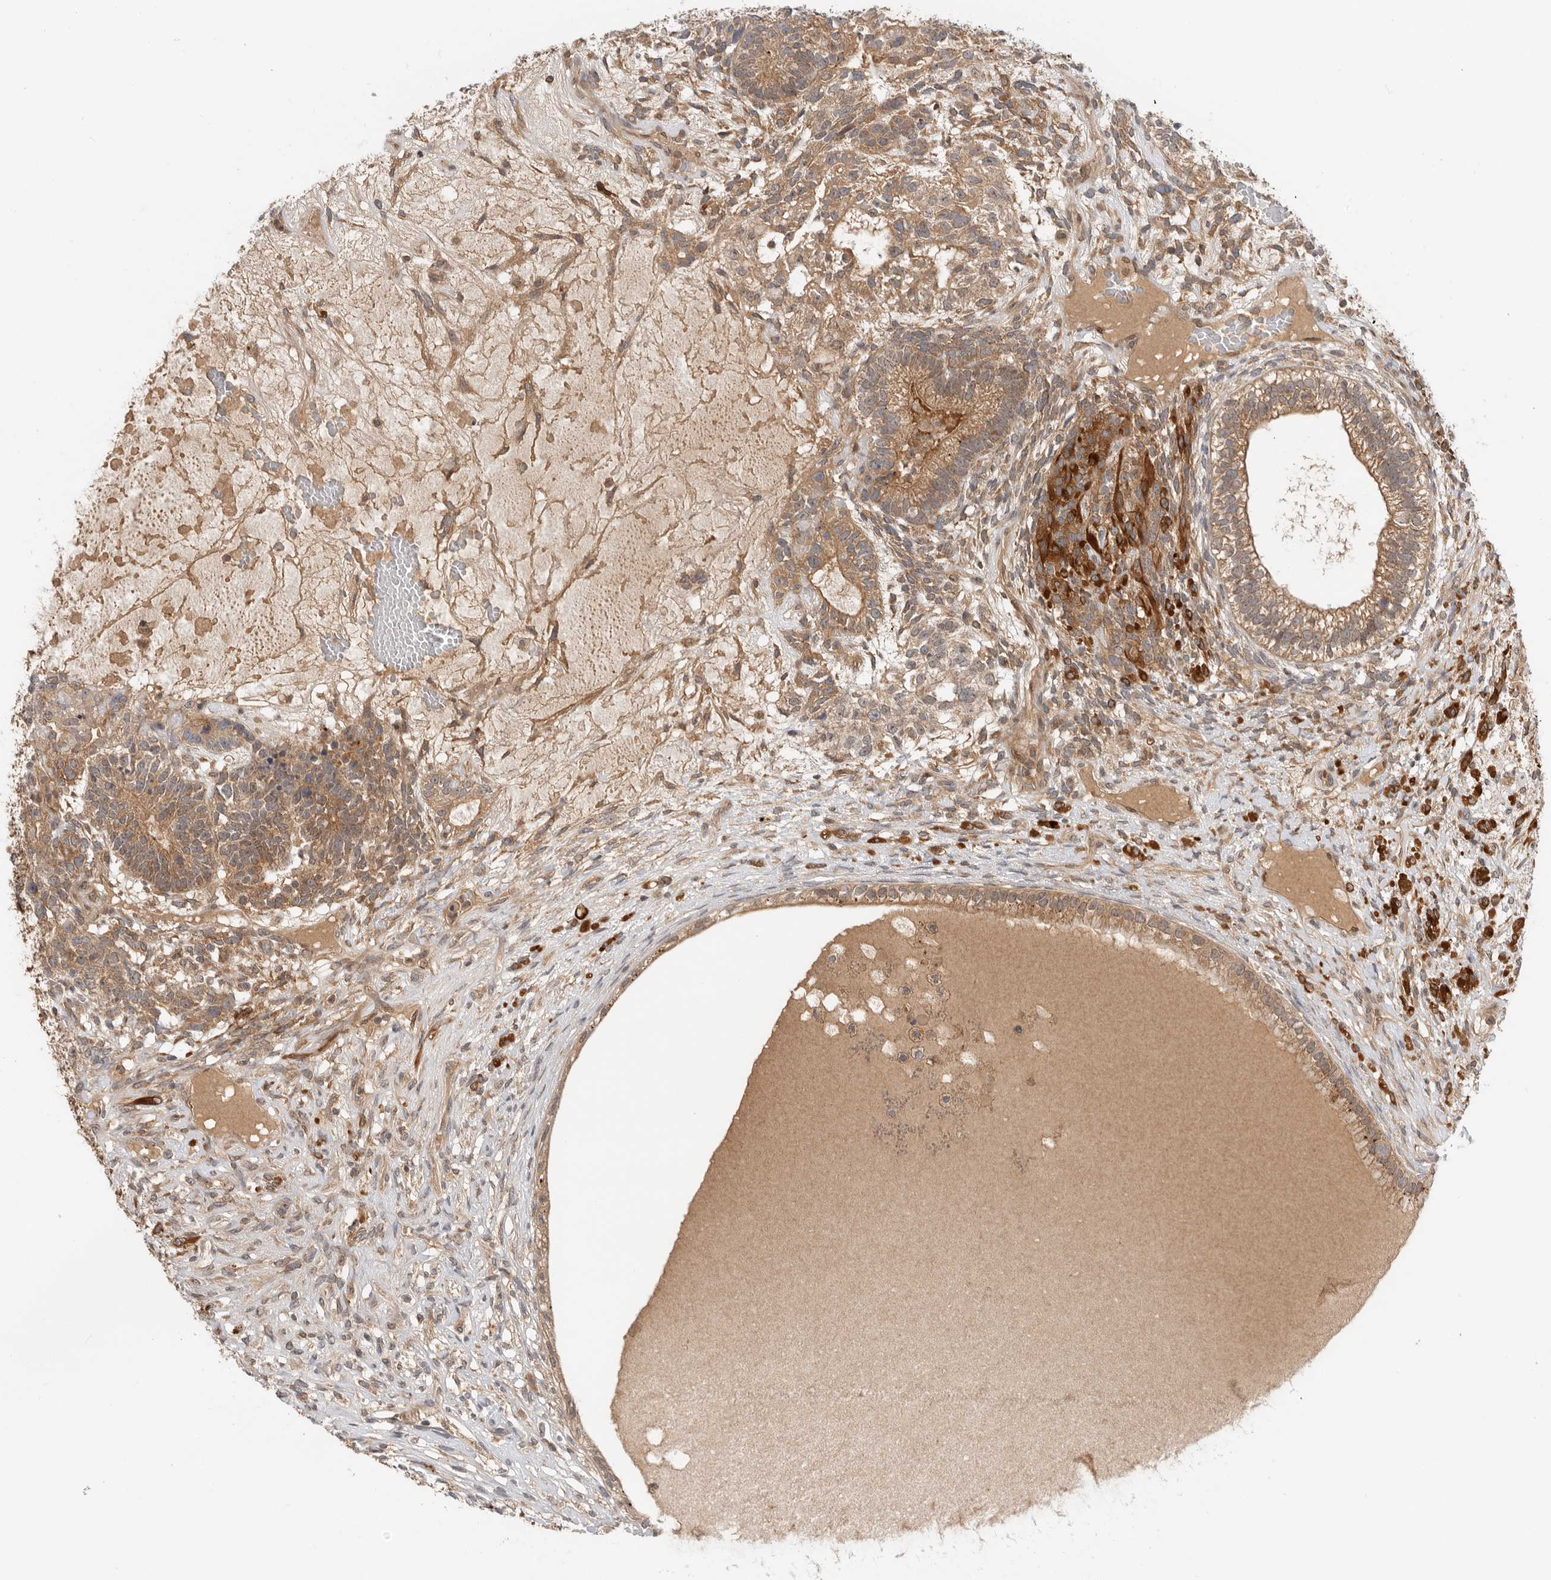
{"staining": {"intensity": "moderate", "quantity": "25%-75%", "location": "cytoplasmic/membranous"}, "tissue": "testis cancer", "cell_type": "Tumor cells", "image_type": "cancer", "snomed": [{"axis": "morphology", "description": "Seminoma, NOS"}, {"axis": "morphology", "description": "Carcinoma, Embryonal, NOS"}, {"axis": "topography", "description": "Testis"}], "caption": "Protein staining of testis cancer (embryonal carcinoma) tissue demonstrates moderate cytoplasmic/membranous expression in about 25%-75% of tumor cells. The staining was performed using DAB to visualize the protein expression in brown, while the nuclei were stained in blue with hematoxylin (Magnification: 20x).", "gene": "DCAF8", "patient": {"sex": "male", "age": 28}}